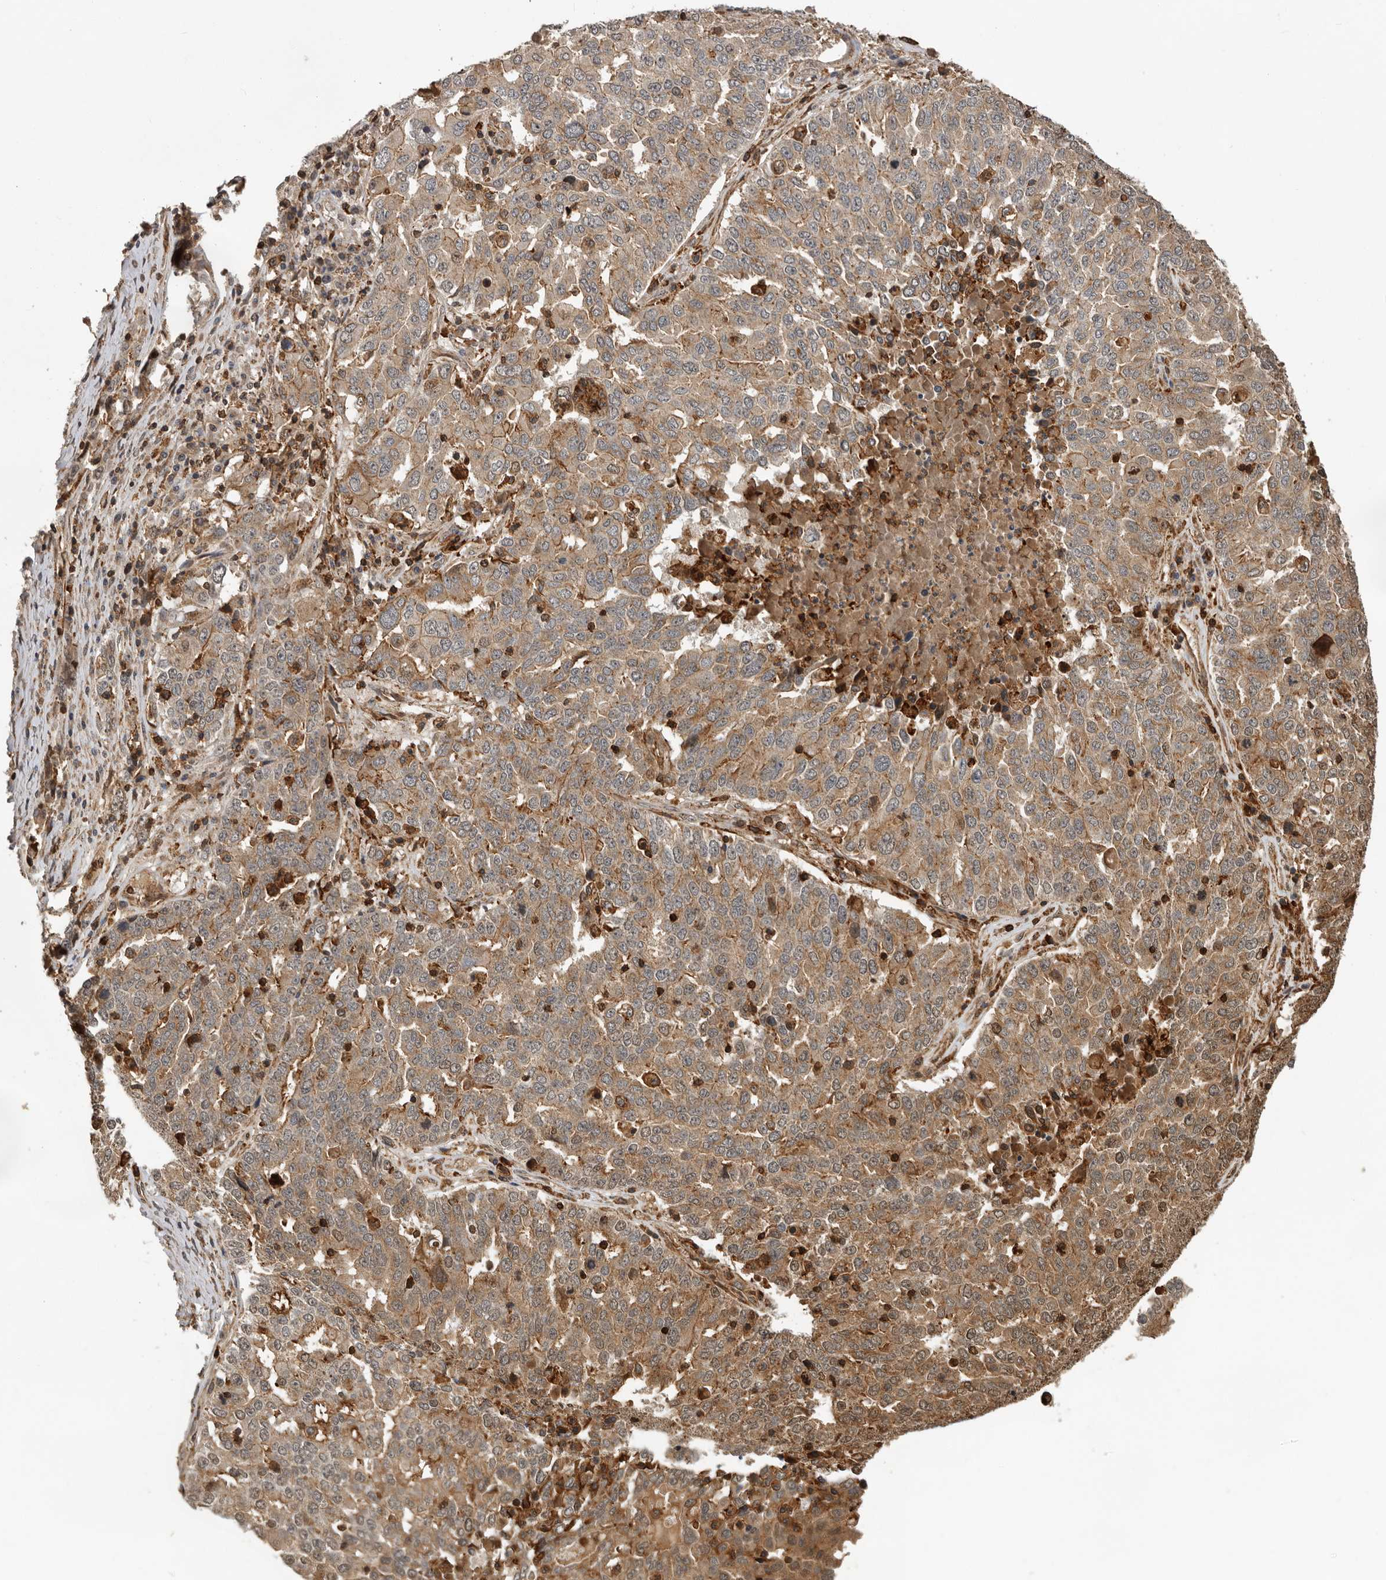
{"staining": {"intensity": "moderate", "quantity": ">75%", "location": "cytoplasmic/membranous"}, "tissue": "ovarian cancer", "cell_type": "Tumor cells", "image_type": "cancer", "snomed": [{"axis": "morphology", "description": "Carcinoma, endometroid"}, {"axis": "topography", "description": "Ovary"}], "caption": "Tumor cells reveal medium levels of moderate cytoplasmic/membranous staining in about >75% of cells in endometroid carcinoma (ovarian).", "gene": "RNF157", "patient": {"sex": "female", "age": 62}}